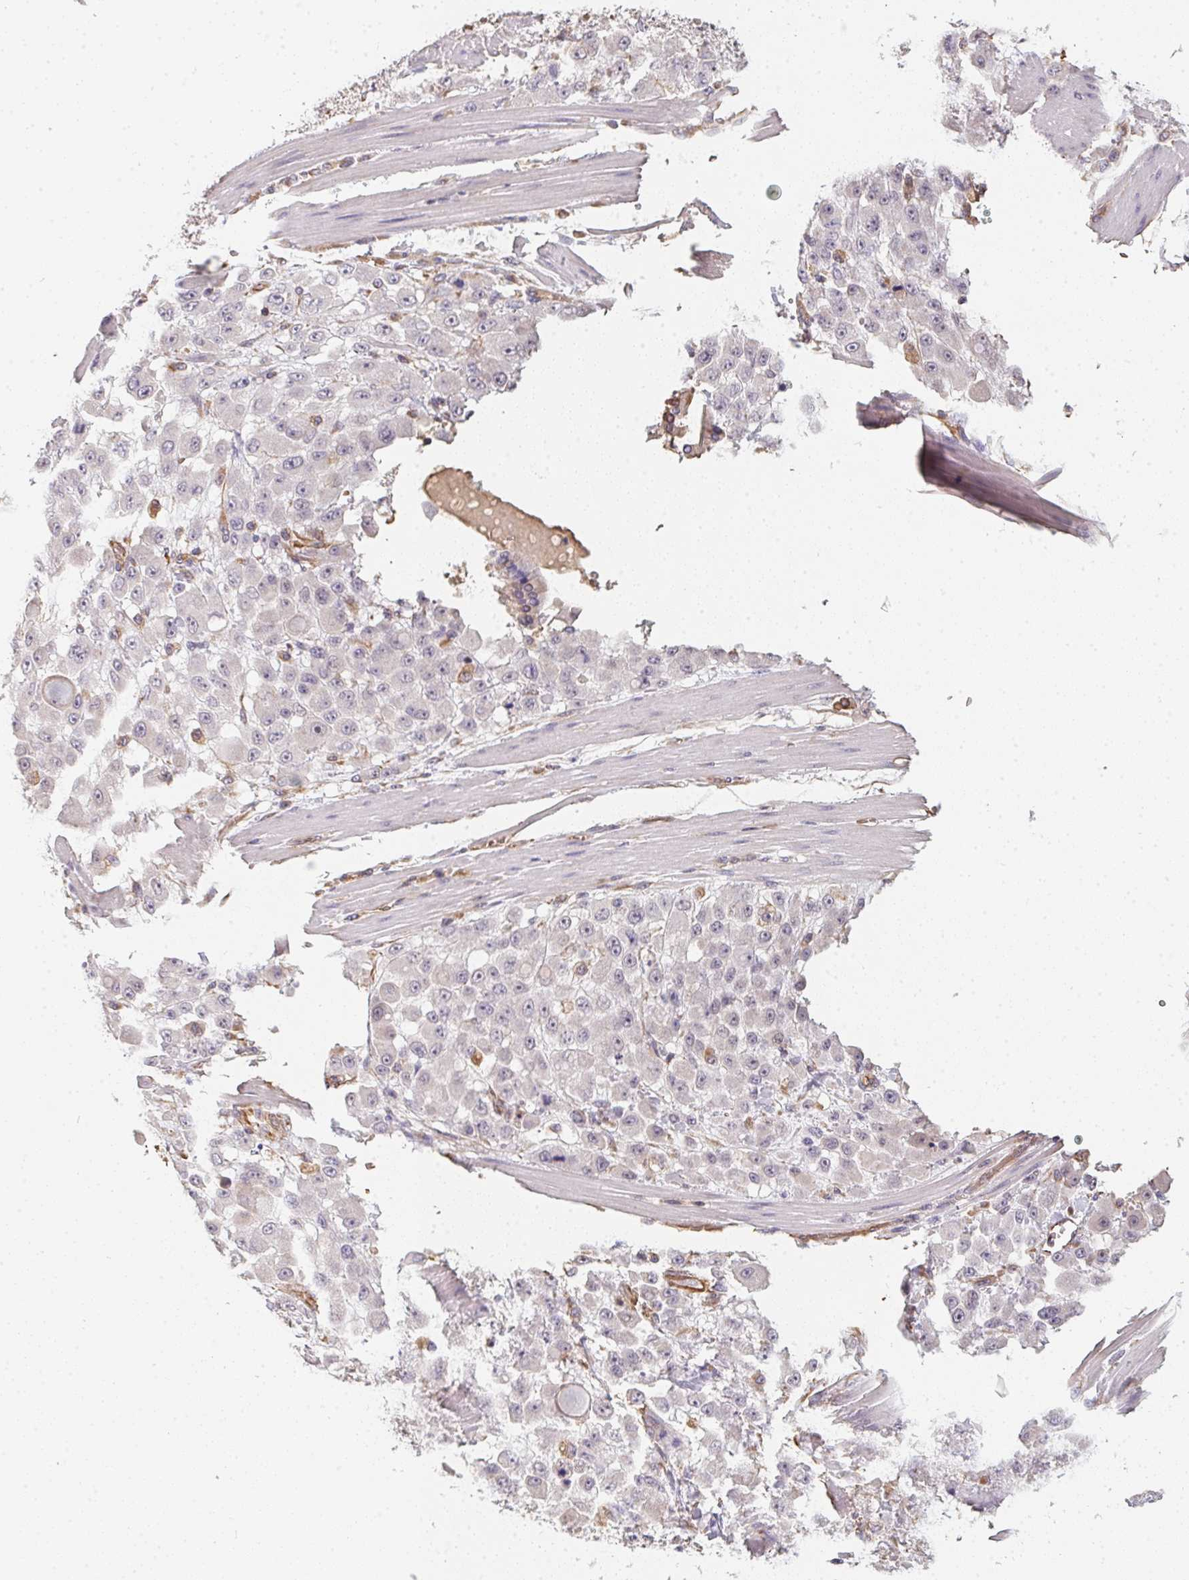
{"staining": {"intensity": "negative", "quantity": "none", "location": "none"}, "tissue": "stomach cancer", "cell_type": "Tumor cells", "image_type": "cancer", "snomed": [{"axis": "morphology", "description": "Adenocarcinoma, NOS"}, {"axis": "topography", "description": "Stomach"}], "caption": "Human stomach cancer (adenocarcinoma) stained for a protein using immunohistochemistry demonstrates no positivity in tumor cells.", "gene": "TBKBP1", "patient": {"sex": "female", "age": 76}}